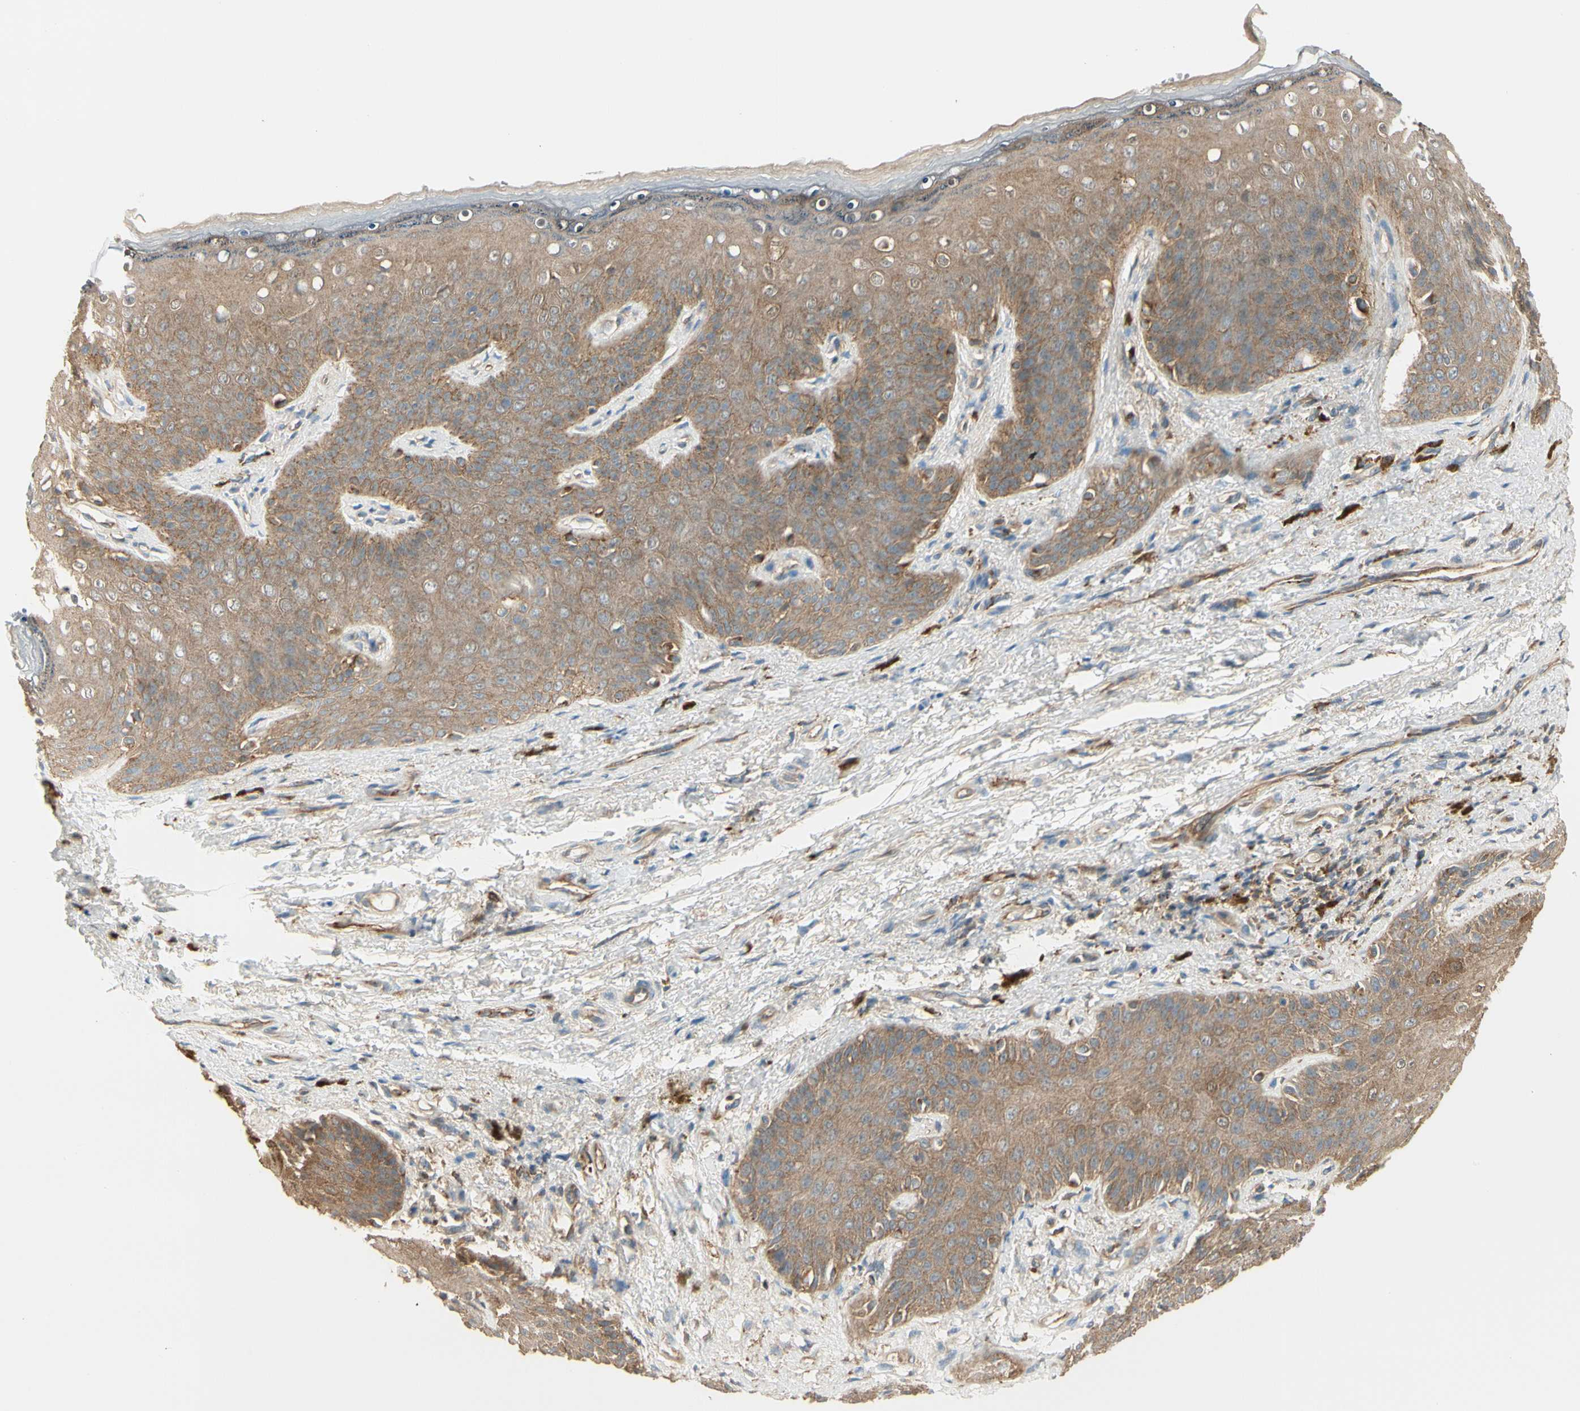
{"staining": {"intensity": "weak", "quantity": ">75%", "location": "cytoplasmic/membranous"}, "tissue": "skin", "cell_type": "Epidermal cells", "image_type": "normal", "snomed": [{"axis": "morphology", "description": "Normal tissue, NOS"}, {"axis": "topography", "description": "Anal"}], "caption": "A brown stain labels weak cytoplasmic/membranous expression of a protein in epidermal cells of unremarkable human skin. Nuclei are stained in blue.", "gene": "AGFG1", "patient": {"sex": "female", "age": 46}}